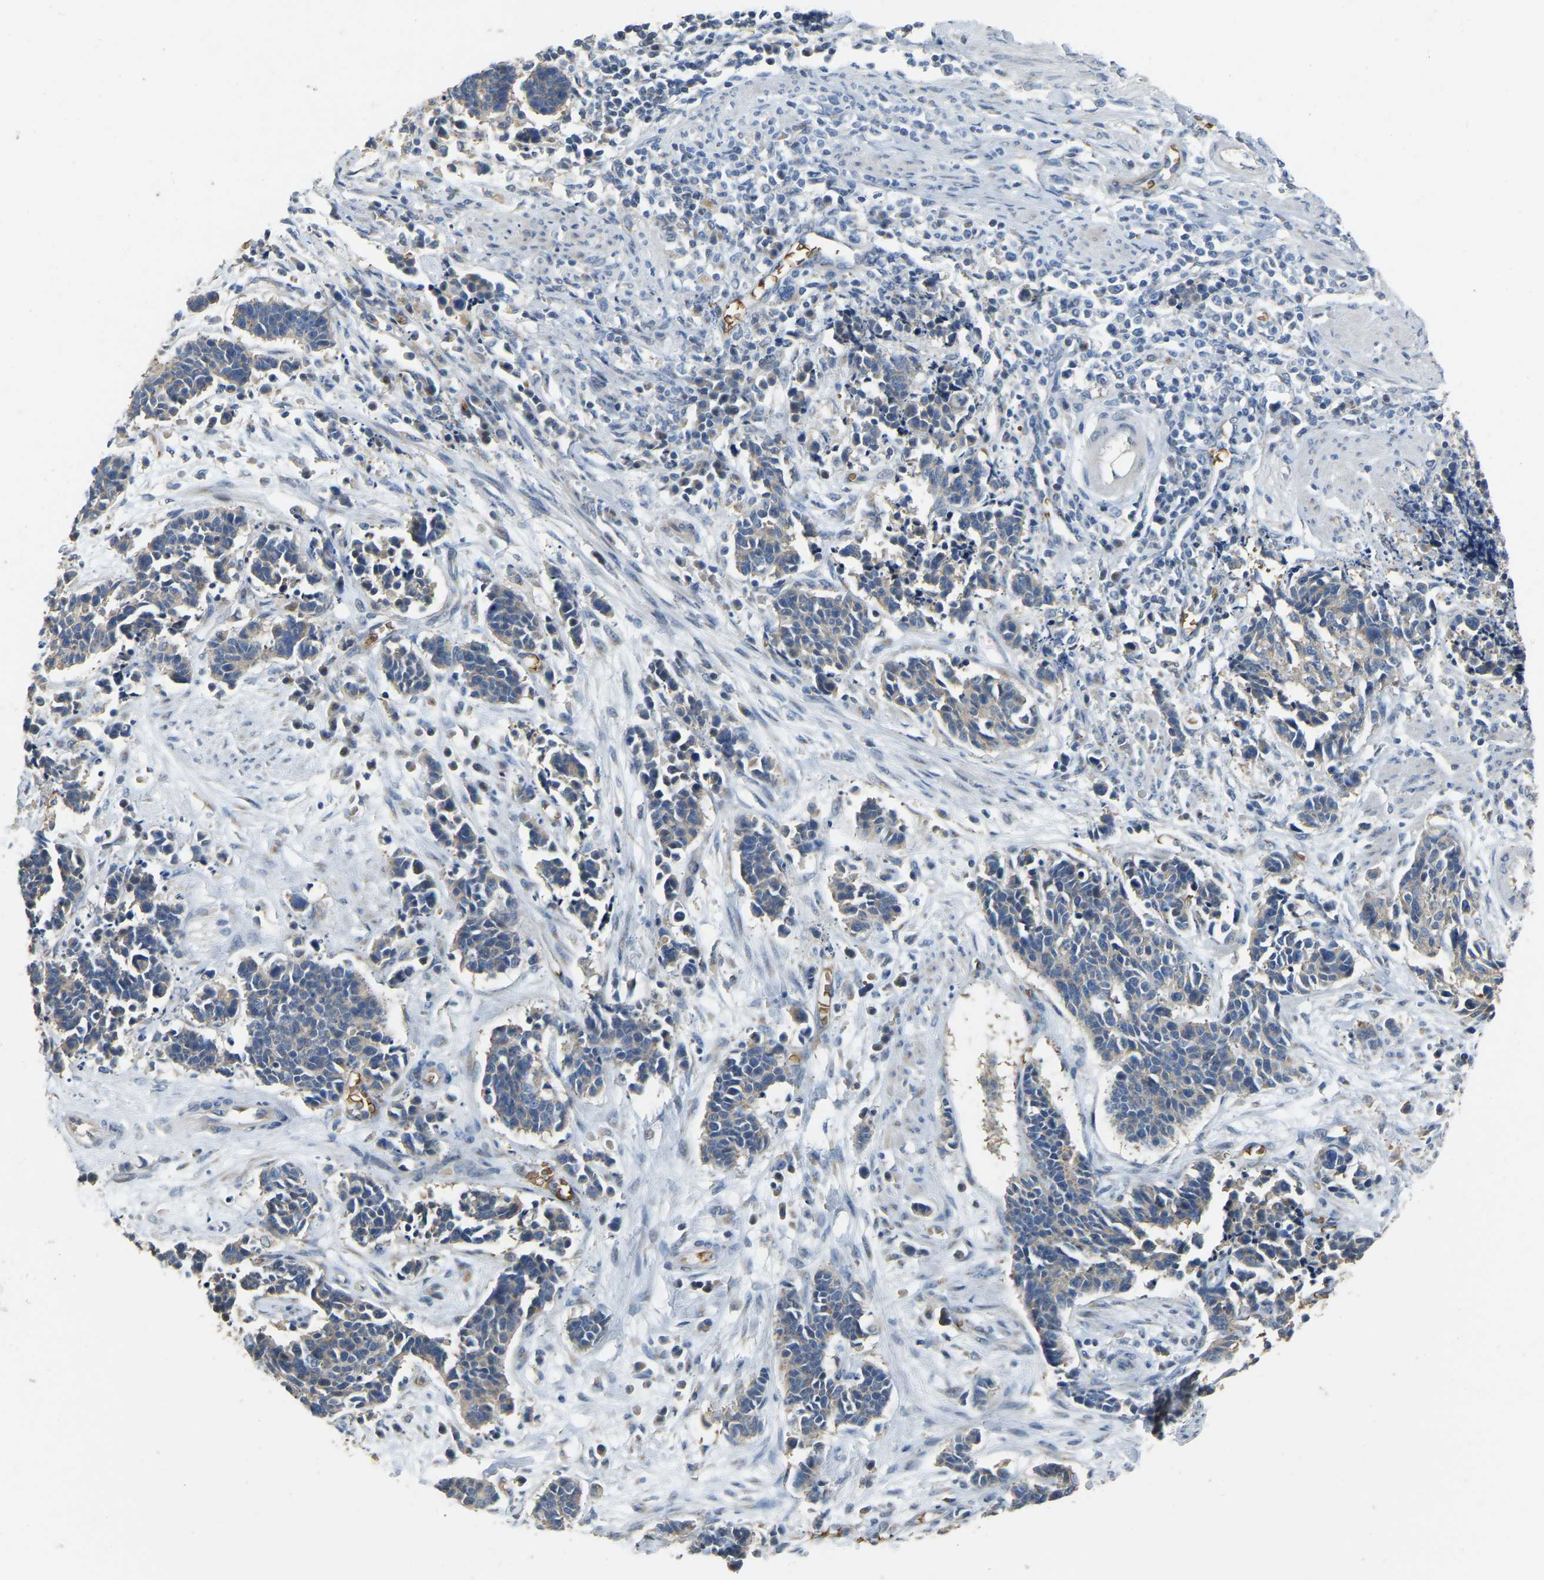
{"staining": {"intensity": "weak", "quantity": "25%-75%", "location": "cytoplasmic/membranous"}, "tissue": "cervical cancer", "cell_type": "Tumor cells", "image_type": "cancer", "snomed": [{"axis": "morphology", "description": "Squamous cell carcinoma, NOS"}, {"axis": "topography", "description": "Cervix"}], "caption": "Squamous cell carcinoma (cervical) stained for a protein (brown) exhibits weak cytoplasmic/membranous positive staining in about 25%-75% of tumor cells.", "gene": "CFAP298", "patient": {"sex": "female", "age": 35}}